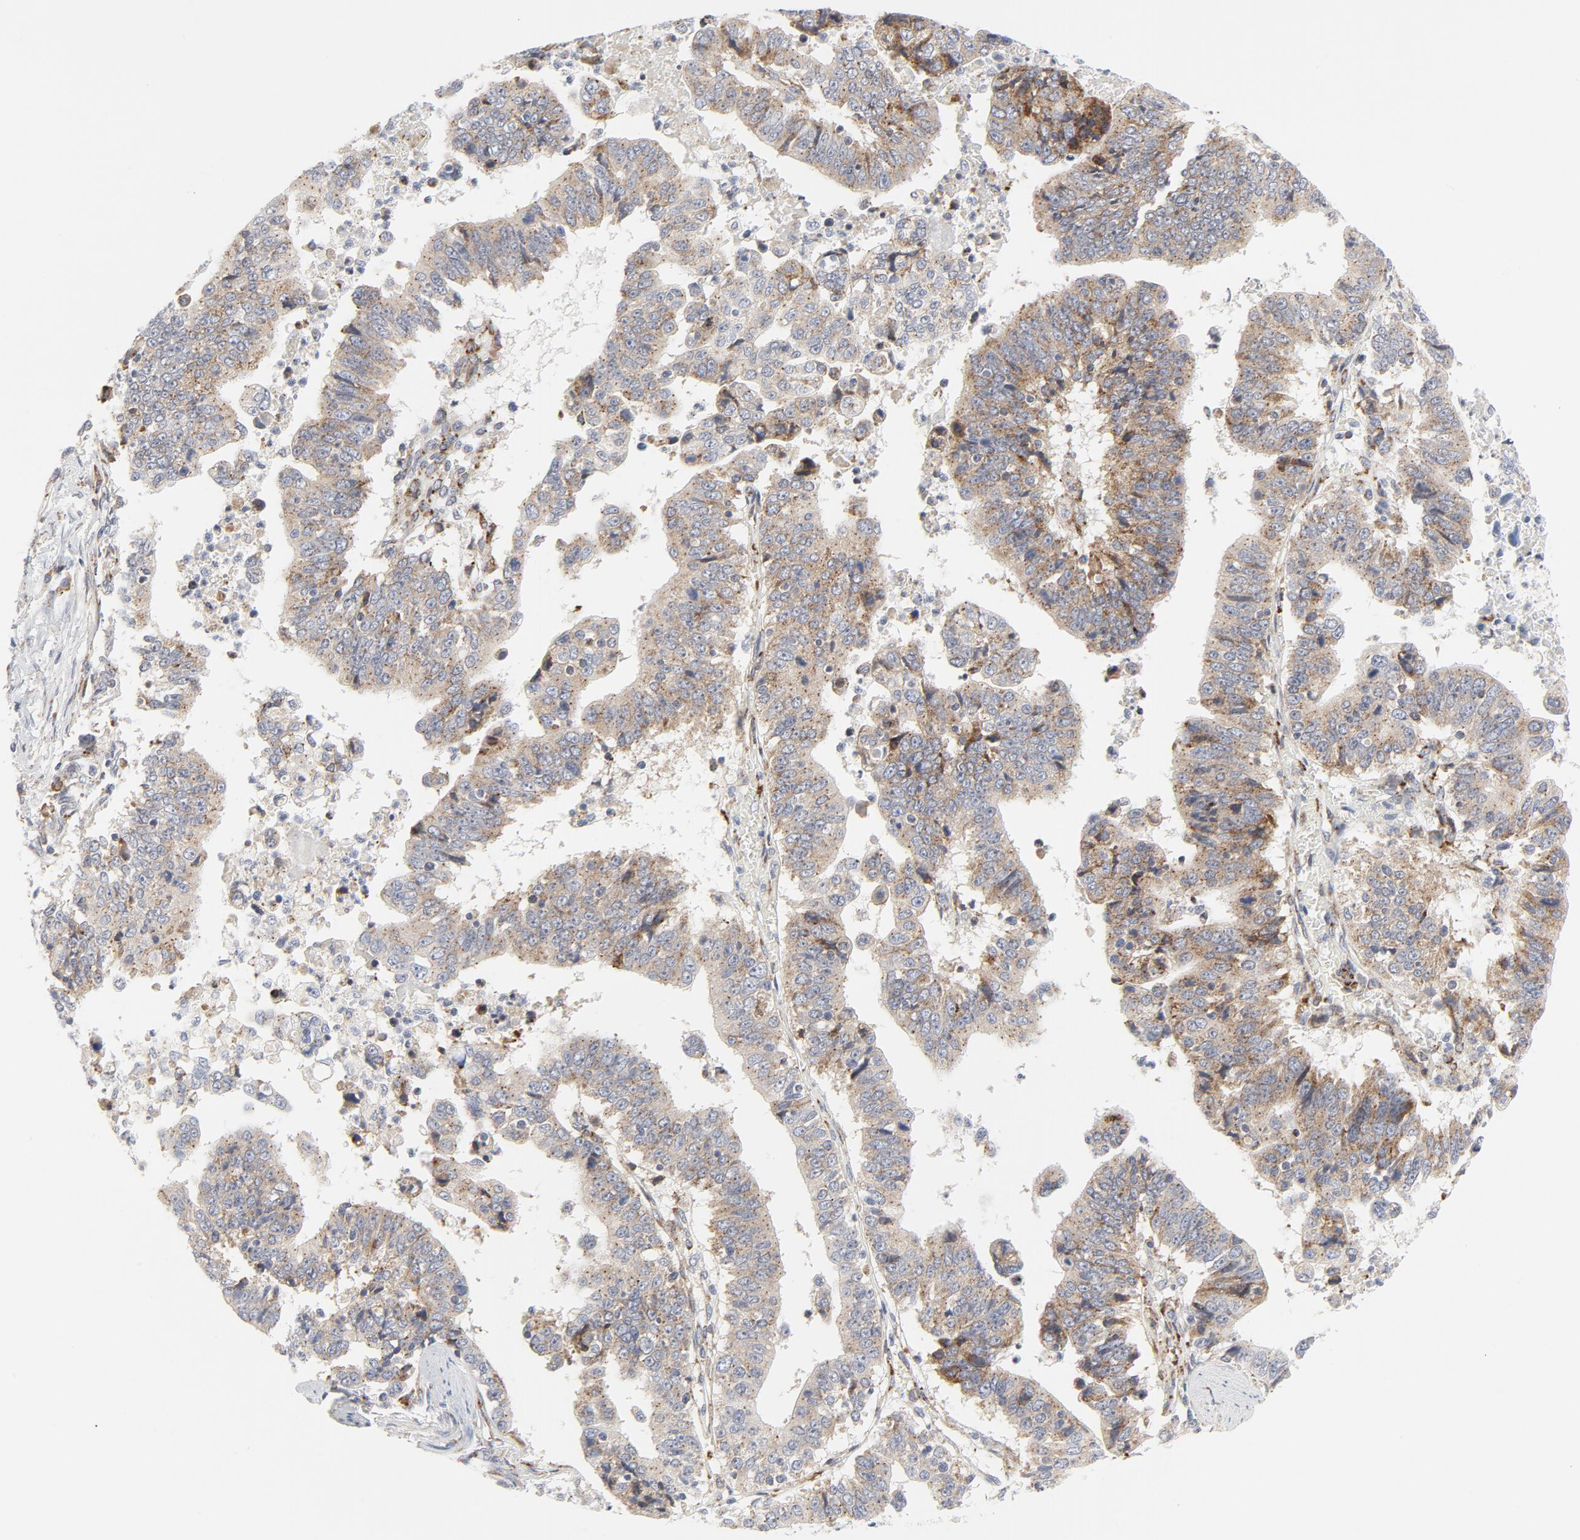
{"staining": {"intensity": "weak", "quantity": ">75%", "location": "cytoplasmic/membranous"}, "tissue": "stomach cancer", "cell_type": "Tumor cells", "image_type": "cancer", "snomed": [{"axis": "morphology", "description": "Adenocarcinoma, NOS"}, {"axis": "topography", "description": "Stomach, upper"}], "caption": "A low amount of weak cytoplasmic/membranous staining is seen in about >75% of tumor cells in stomach cancer (adenocarcinoma) tissue.", "gene": "LRP6", "patient": {"sex": "female", "age": 50}}